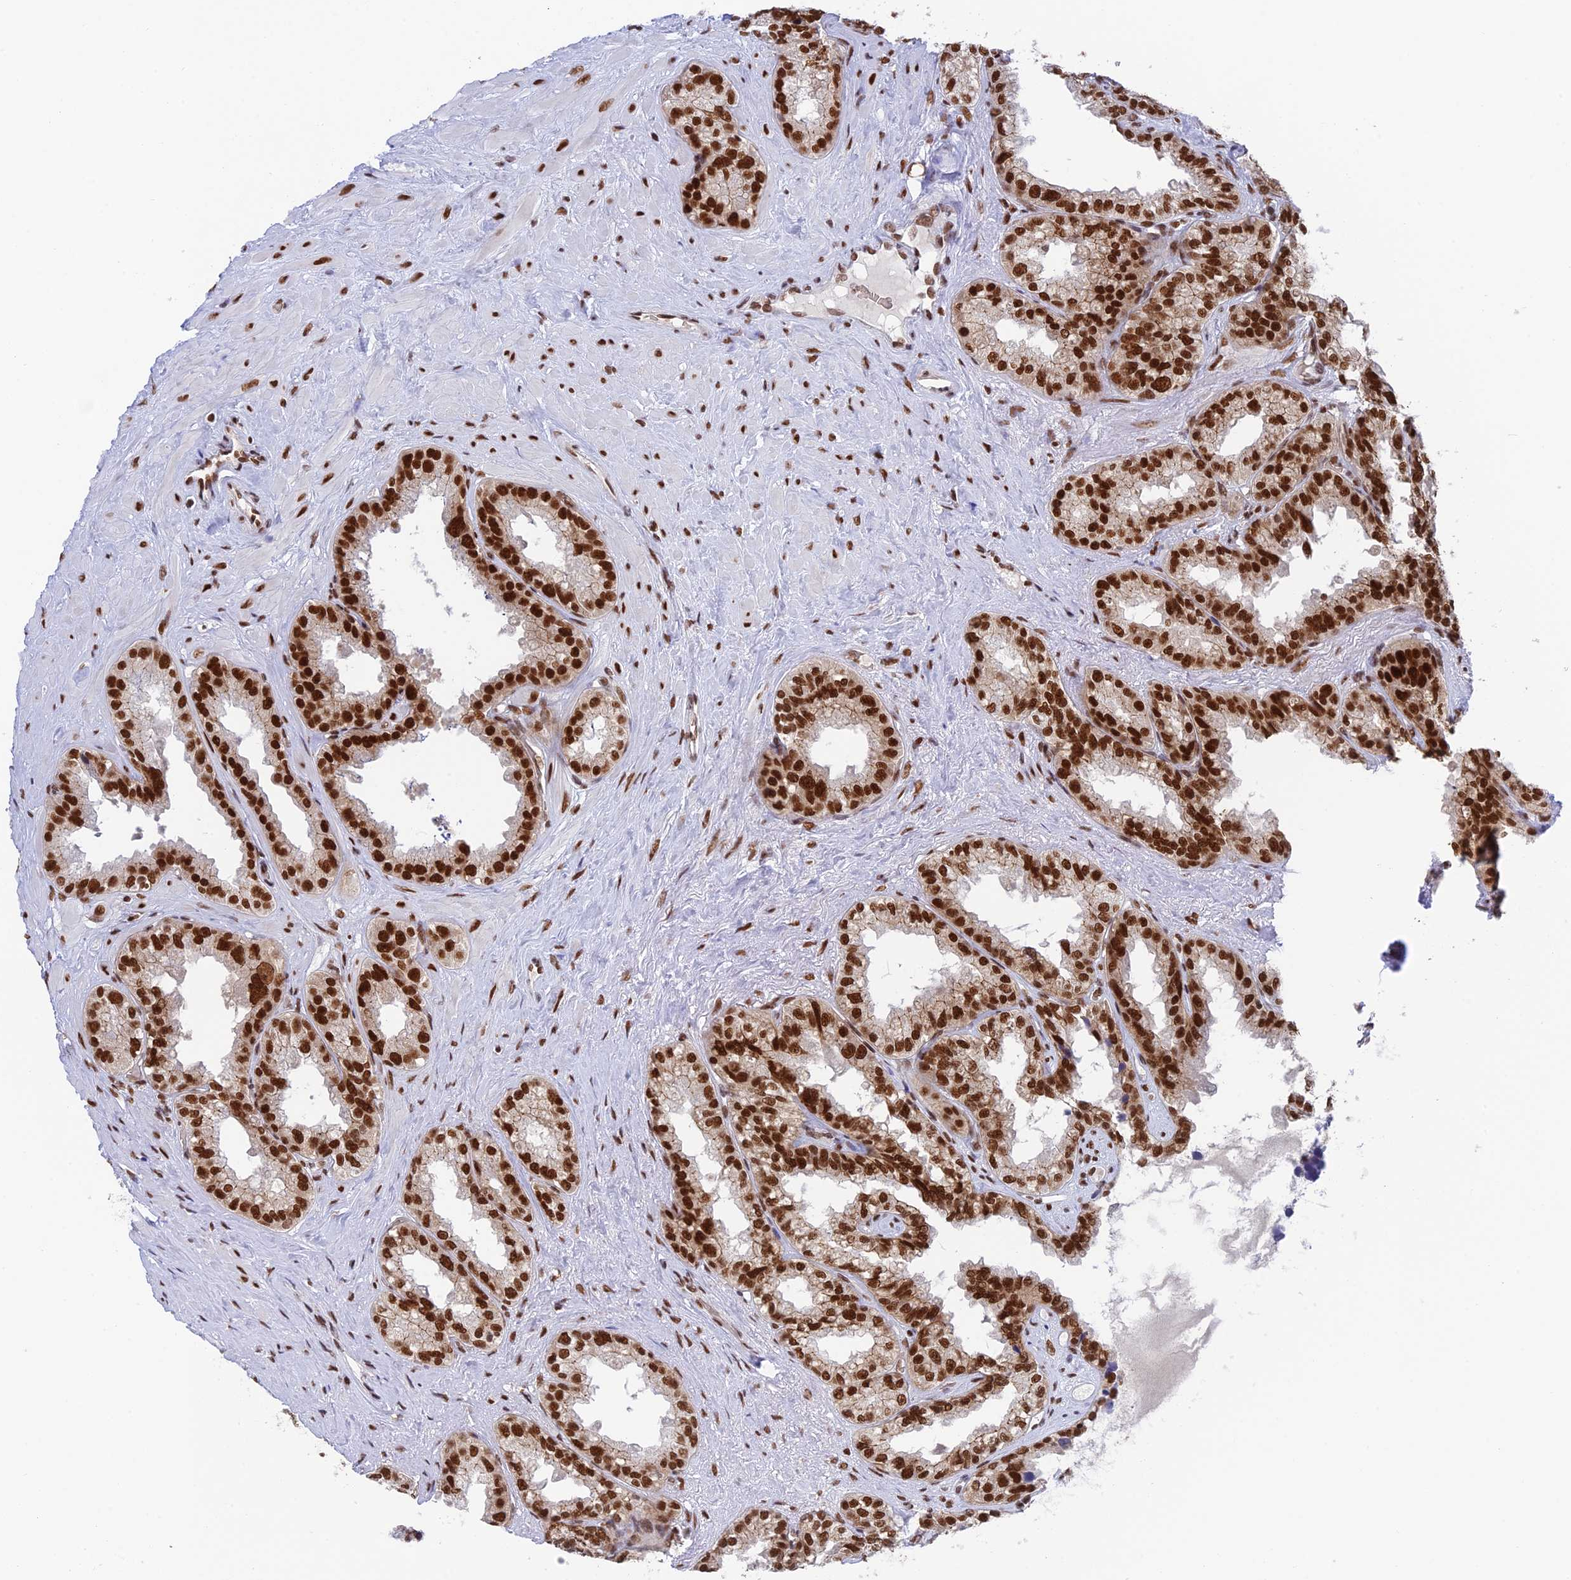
{"staining": {"intensity": "strong", "quantity": ">75%", "location": "nuclear"}, "tissue": "seminal vesicle", "cell_type": "Glandular cells", "image_type": "normal", "snomed": [{"axis": "morphology", "description": "Normal tissue, NOS"}, {"axis": "topography", "description": "Seminal veicle"}], "caption": "Seminal vesicle was stained to show a protein in brown. There is high levels of strong nuclear expression in about >75% of glandular cells. The protein of interest is stained brown, and the nuclei are stained in blue (DAB (3,3'-diaminobenzidine) IHC with brightfield microscopy, high magnification).", "gene": "EEF1AKMT3", "patient": {"sex": "male", "age": 80}}